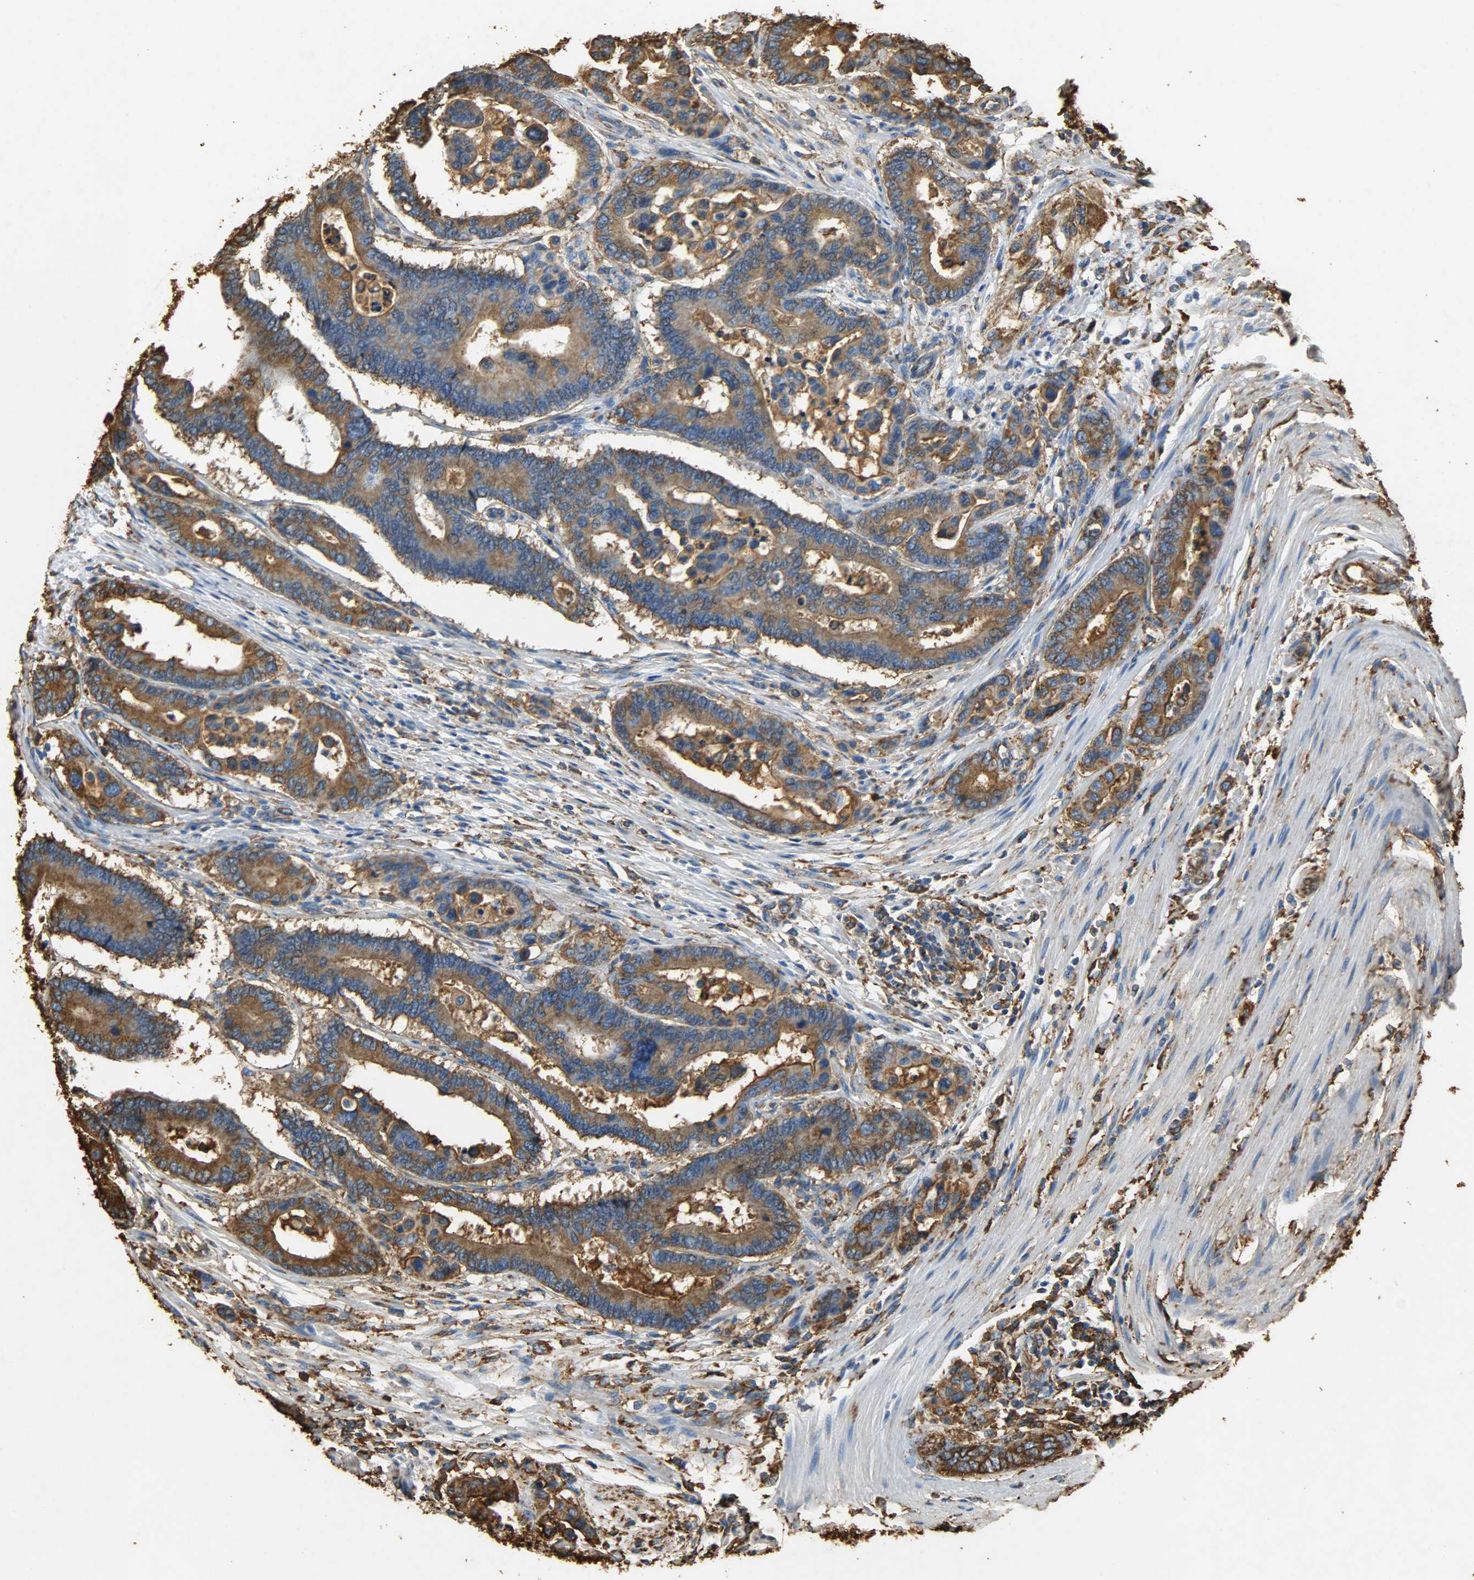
{"staining": {"intensity": "strong", "quantity": ">75%", "location": "cytoplasmic/membranous"}, "tissue": "colorectal cancer", "cell_type": "Tumor cells", "image_type": "cancer", "snomed": [{"axis": "morphology", "description": "Normal tissue, NOS"}, {"axis": "morphology", "description": "Adenocarcinoma, NOS"}, {"axis": "topography", "description": "Colon"}], "caption": "About >75% of tumor cells in human colorectal cancer show strong cytoplasmic/membranous protein staining as visualized by brown immunohistochemical staining.", "gene": "HSP90B1", "patient": {"sex": "male", "age": 82}}